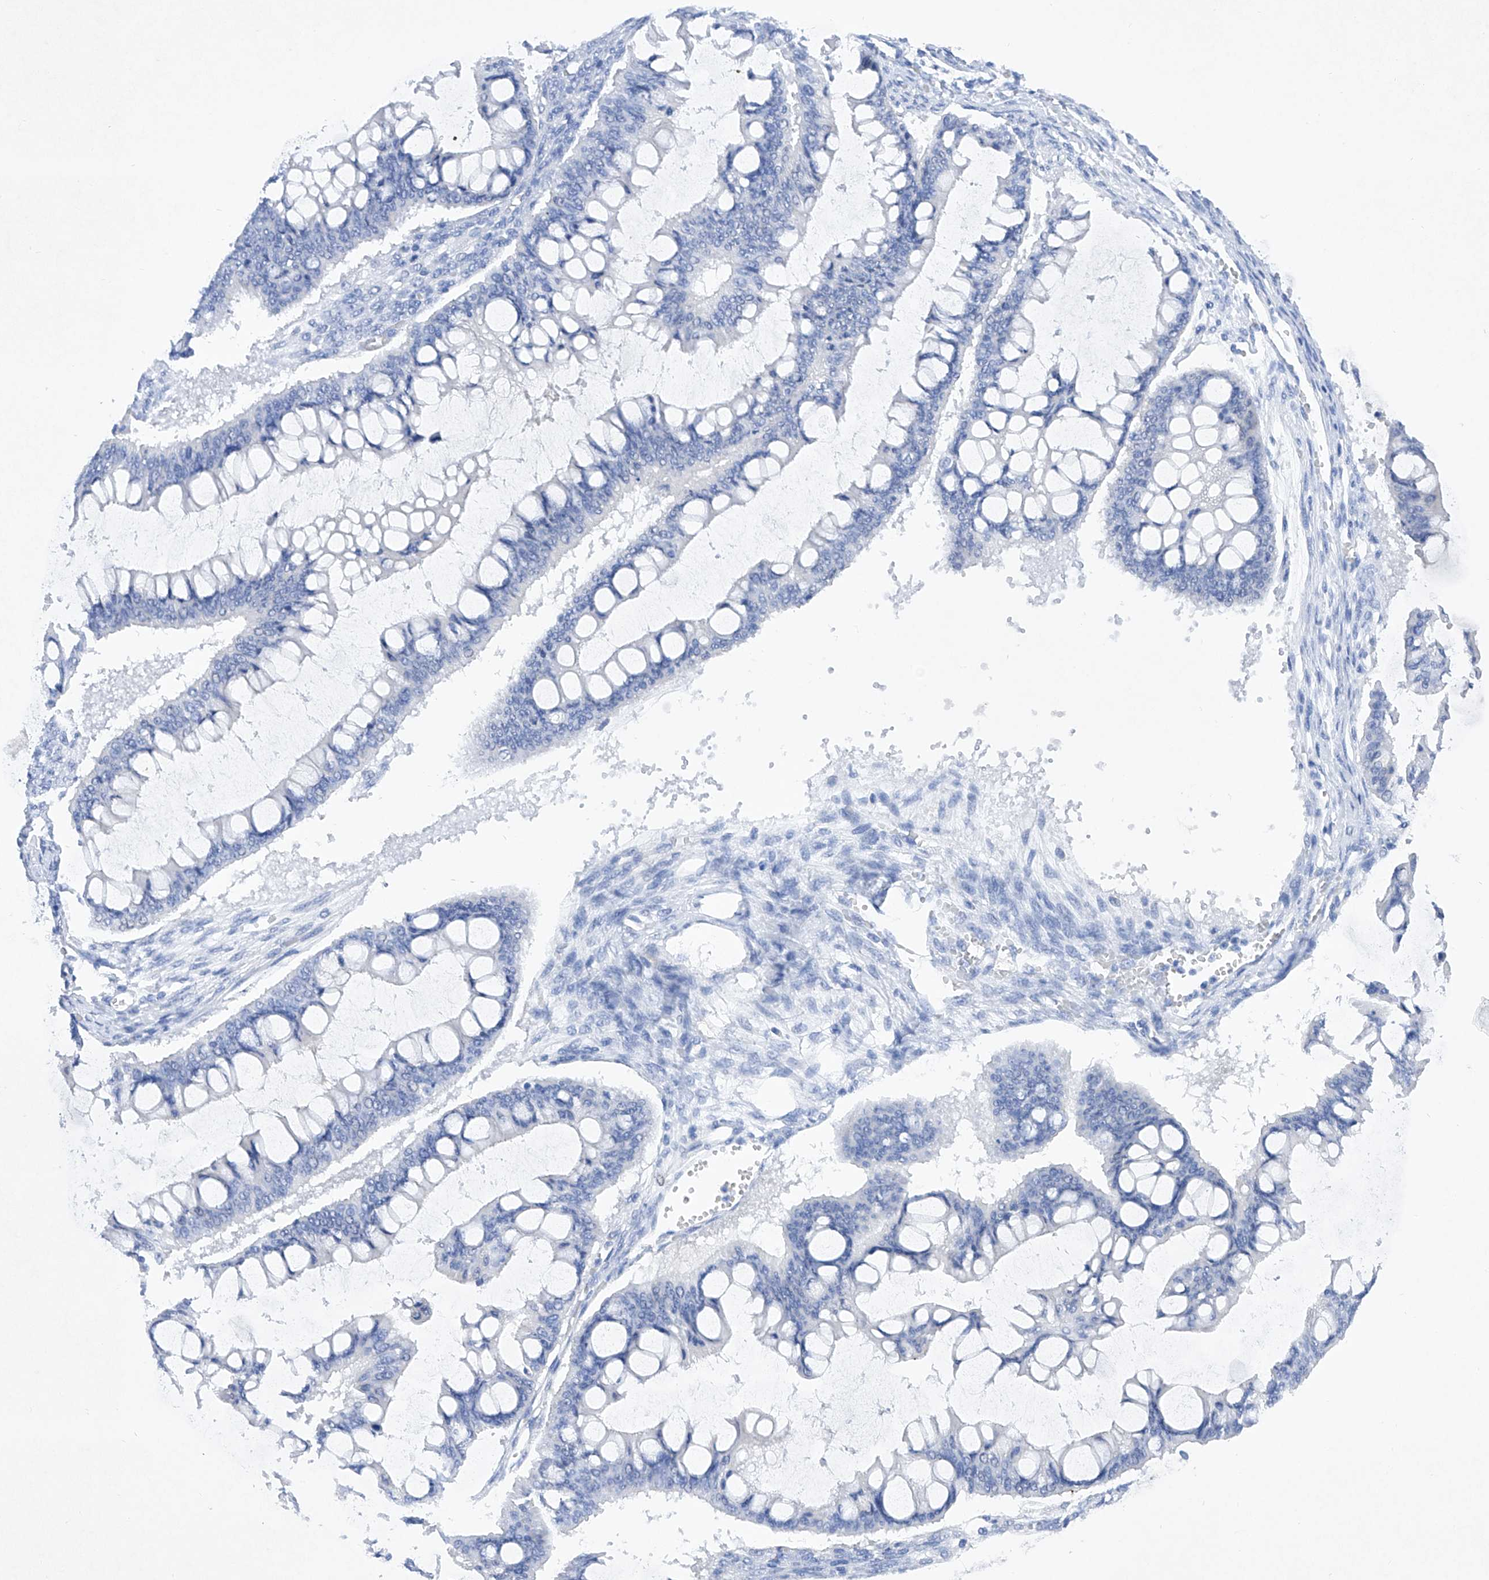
{"staining": {"intensity": "negative", "quantity": "none", "location": "none"}, "tissue": "ovarian cancer", "cell_type": "Tumor cells", "image_type": "cancer", "snomed": [{"axis": "morphology", "description": "Cystadenocarcinoma, mucinous, NOS"}, {"axis": "topography", "description": "Ovary"}], "caption": "Ovarian mucinous cystadenocarcinoma stained for a protein using immunohistochemistry displays no positivity tumor cells.", "gene": "BARX2", "patient": {"sex": "female", "age": 73}}